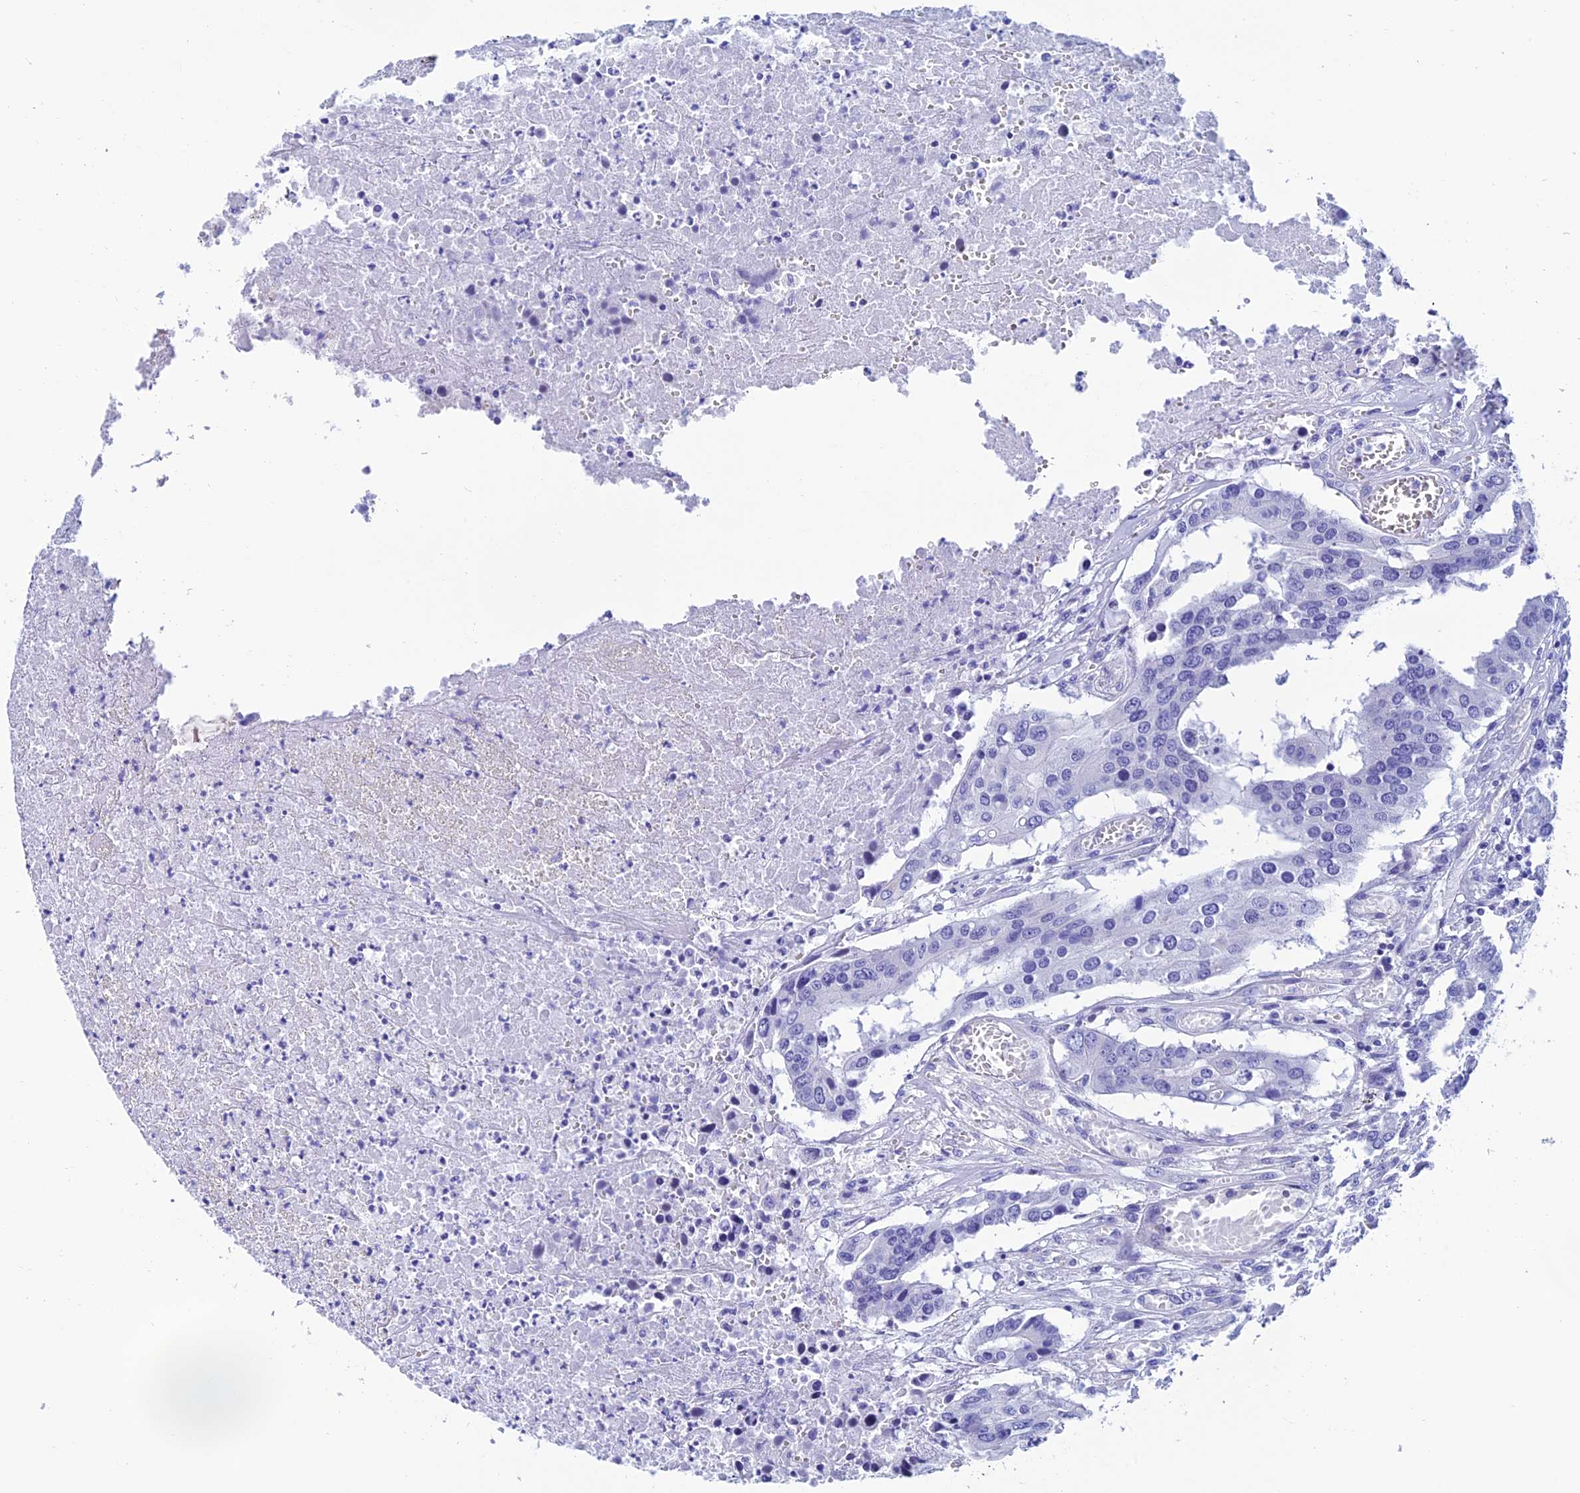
{"staining": {"intensity": "negative", "quantity": "none", "location": "none"}, "tissue": "colorectal cancer", "cell_type": "Tumor cells", "image_type": "cancer", "snomed": [{"axis": "morphology", "description": "Adenocarcinoma, NOS"}, {"axis": "topography", "description": "Colon"}], "caption": "Immunohistochemistry histopathology image of human colorectal adenocarcinoma stained for a protein (brown), which displays no expression in tumor cells.", "gene": "REEP4", "patient": {"sex": "male", "age": 77}}